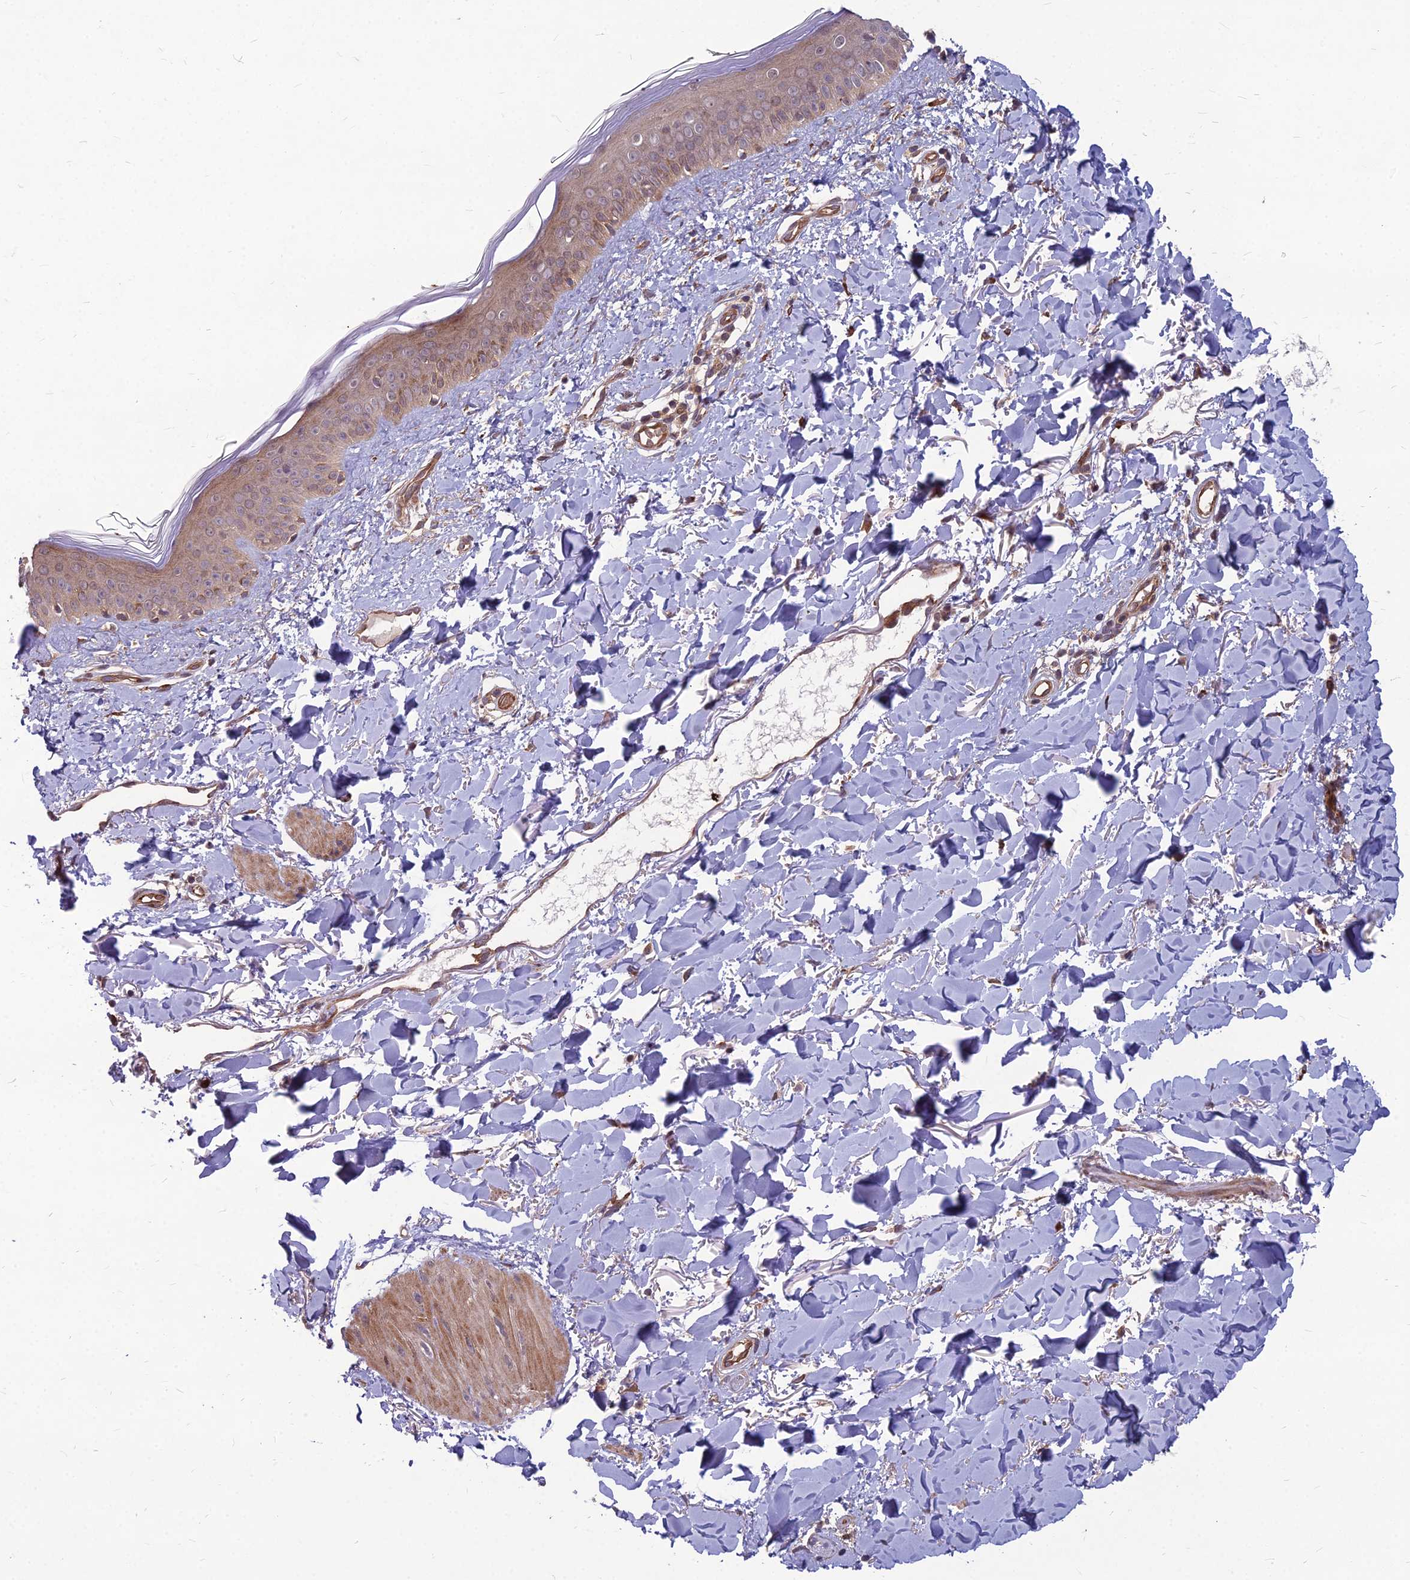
{"staining": {"intensity": "moderate", "quantity": ">75%", "location": "cytoplasmic/membranous"}, "tissue": "skin", "cell_type": "Fibroblasts", "image_type": "normal", "snomed": [{"axis": "morphology", "description": "Normal tissue, NOS"}, {"axis": "topography", "description": "Skin"}], "caption": "This is a photomicrograph of IHC staining of unremarkable skin, which shows moderate positivity in the cytoplasmic/membranous of fibroblasts.", "gene": "MFSD8", "patient": {"sex": "female", "age": 58}}